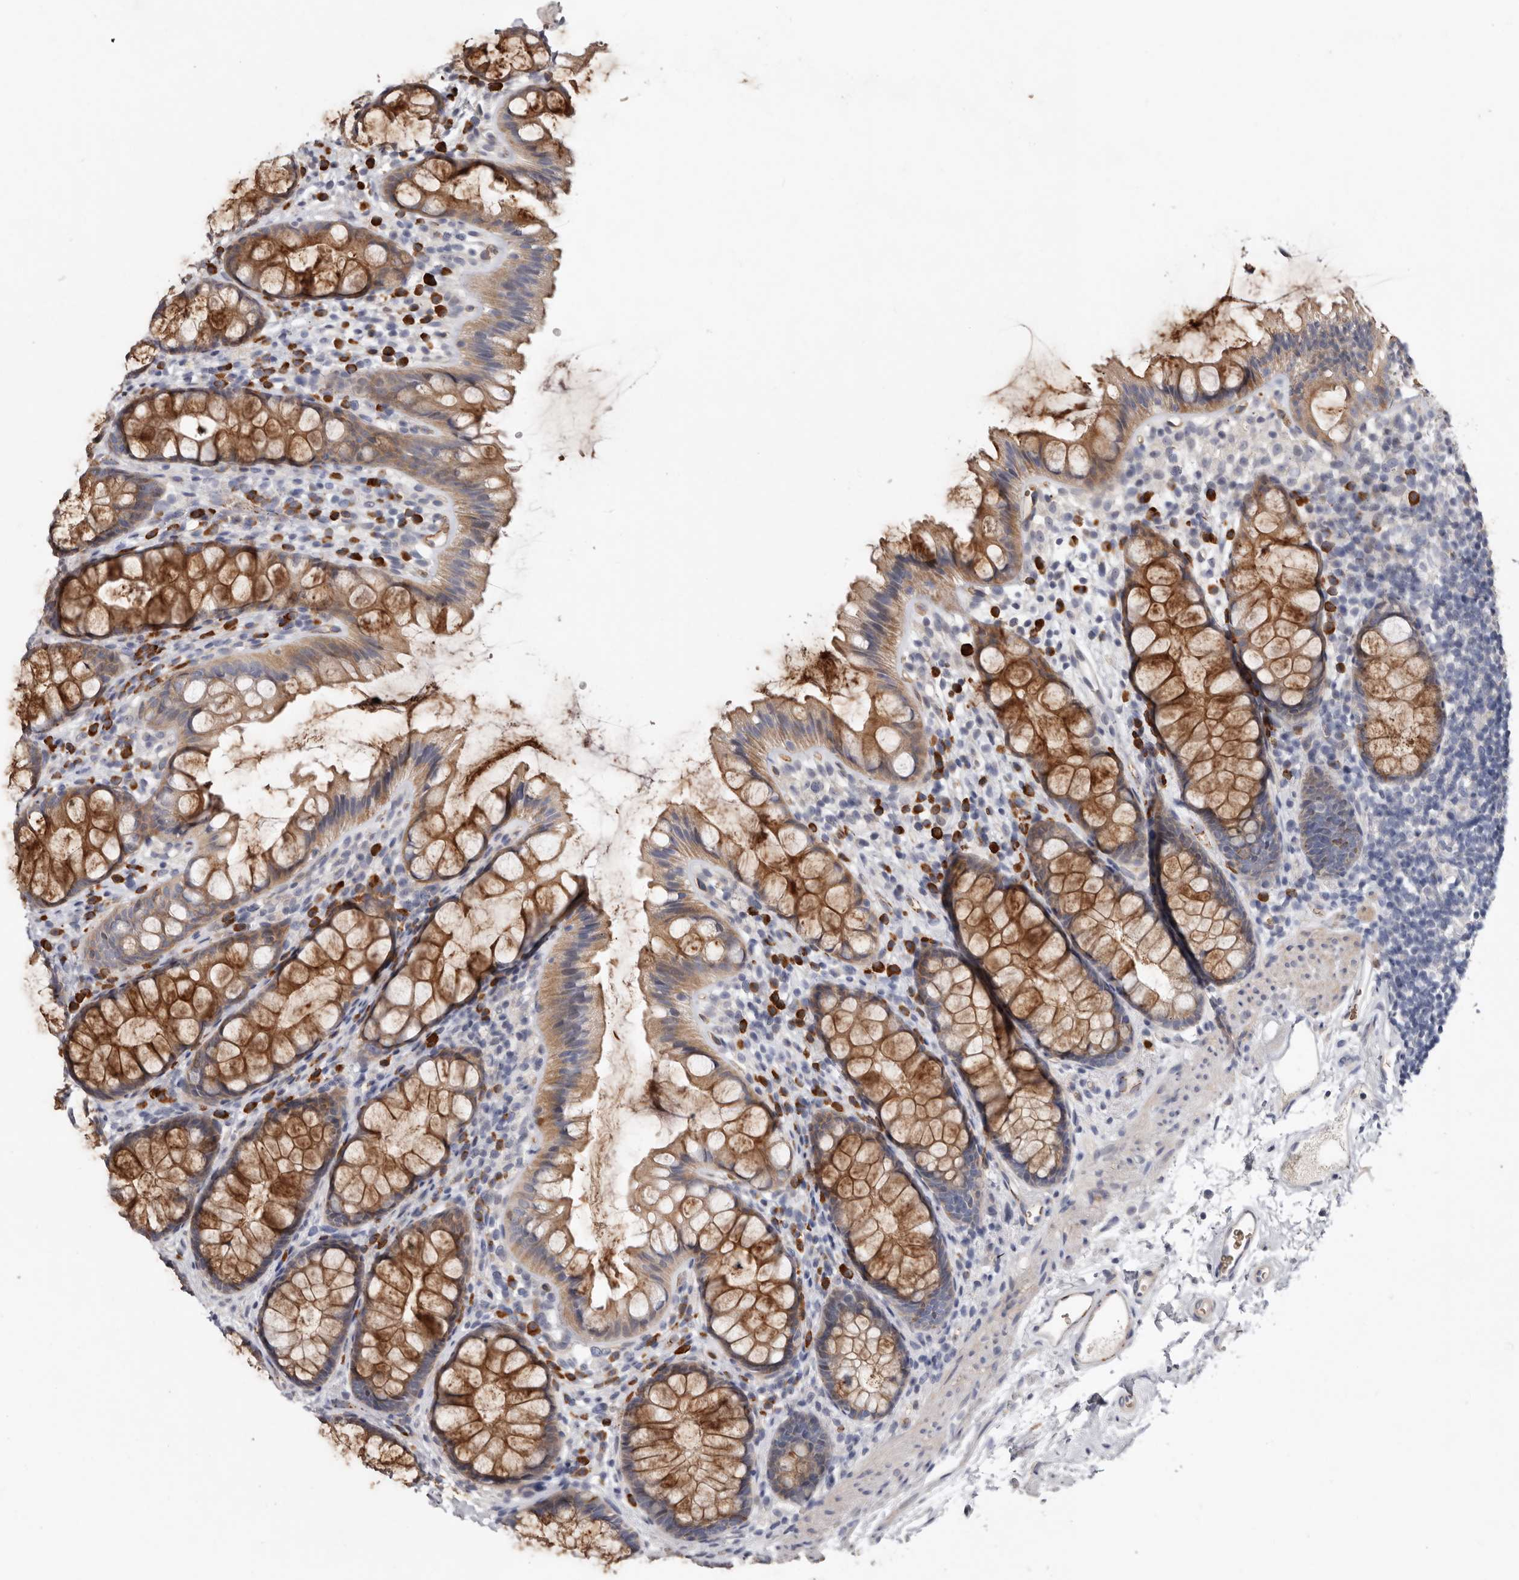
{"staining": {"intensity": "moderate", "quantity": ">75%", "location": "cytoplasmic/membranous"}, "tissue": "rectum", "cell_type": "Glandular cells", "image_type": "normal", "snomed": [{"axis": "morphology", "description": "Normal tissue, NOS"}, {"axis": "topography", "description": "Rectum"}], "caption": "DAB immunohistochemical staining of normal rectum reveals moderate cytoplasmic/membranous protein staining in approximately >75% of glandular cells. Ihc stains the protein in brown and the nuclei are stained blue.", "gene": "SPTA1", "patient": {"sex": "female", "age": 65}}